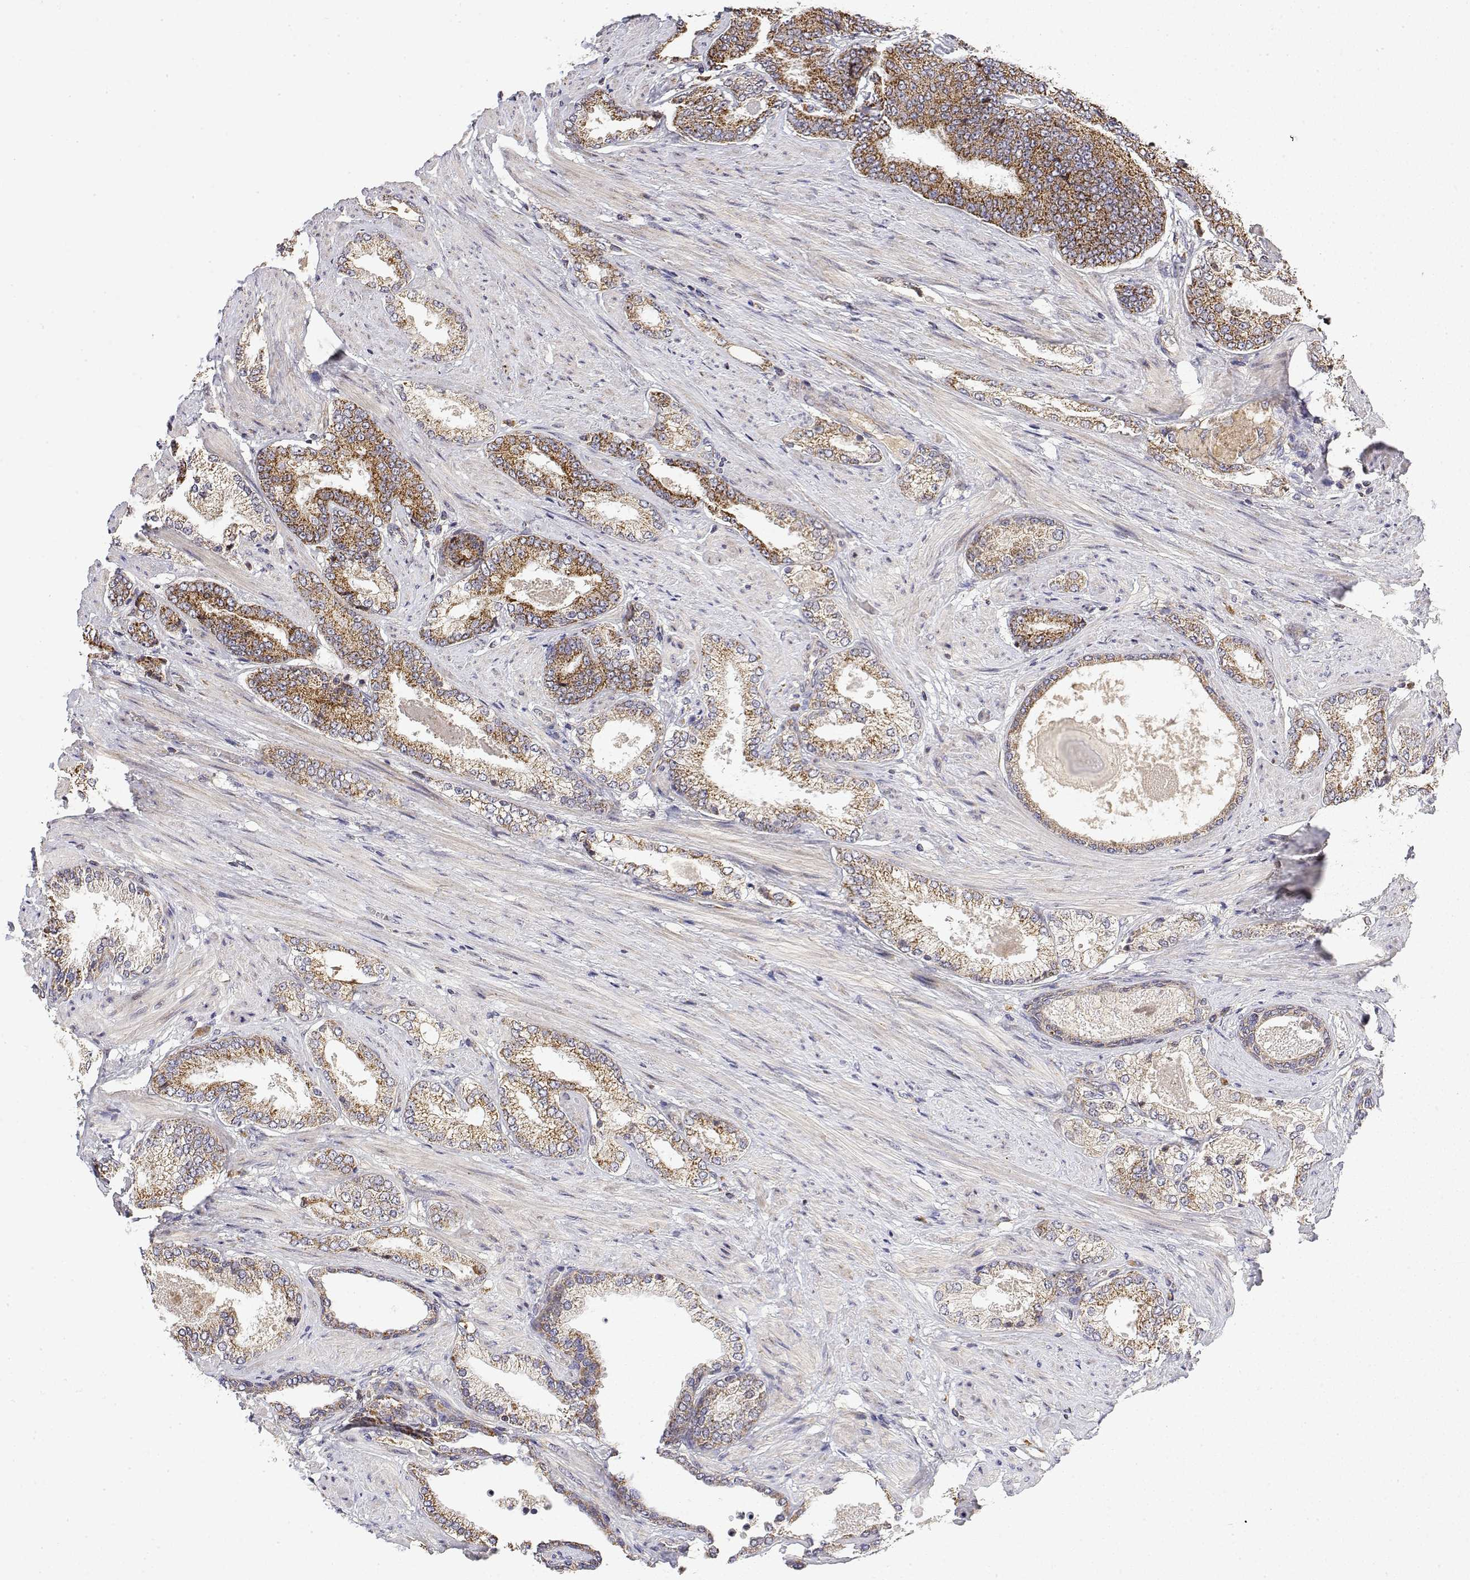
{"staining": {"intensity": "moderate", "quantity": ">75%", "location": "cytoplasmic/membranous"}, "tissue": "prostate cancer", "cell_type": "Tumor cells", "image_type": "cancer", "snomed": [{"axis": "morphology", "description": "Adenocarcinoma, High grade"}, {"axis": "topography", "description": "Prostate and seminal vesicle, NOS"}], "caption": "Immunohistochemistry staining of prostate cancer (high-grade adenocarcinoma), which shows medium levels of moderate cytoplasmic/membranous expression in about >75% of tumor cells indicating moderate cytoplasmic/membranous protein expression. The staining was performed using DAB (brown) for protein detection and nuclei were counterstained in hematoxylin (blue).", "gene": "GADD45GIP1", "patient": {"sex": "male", "age": 61}}